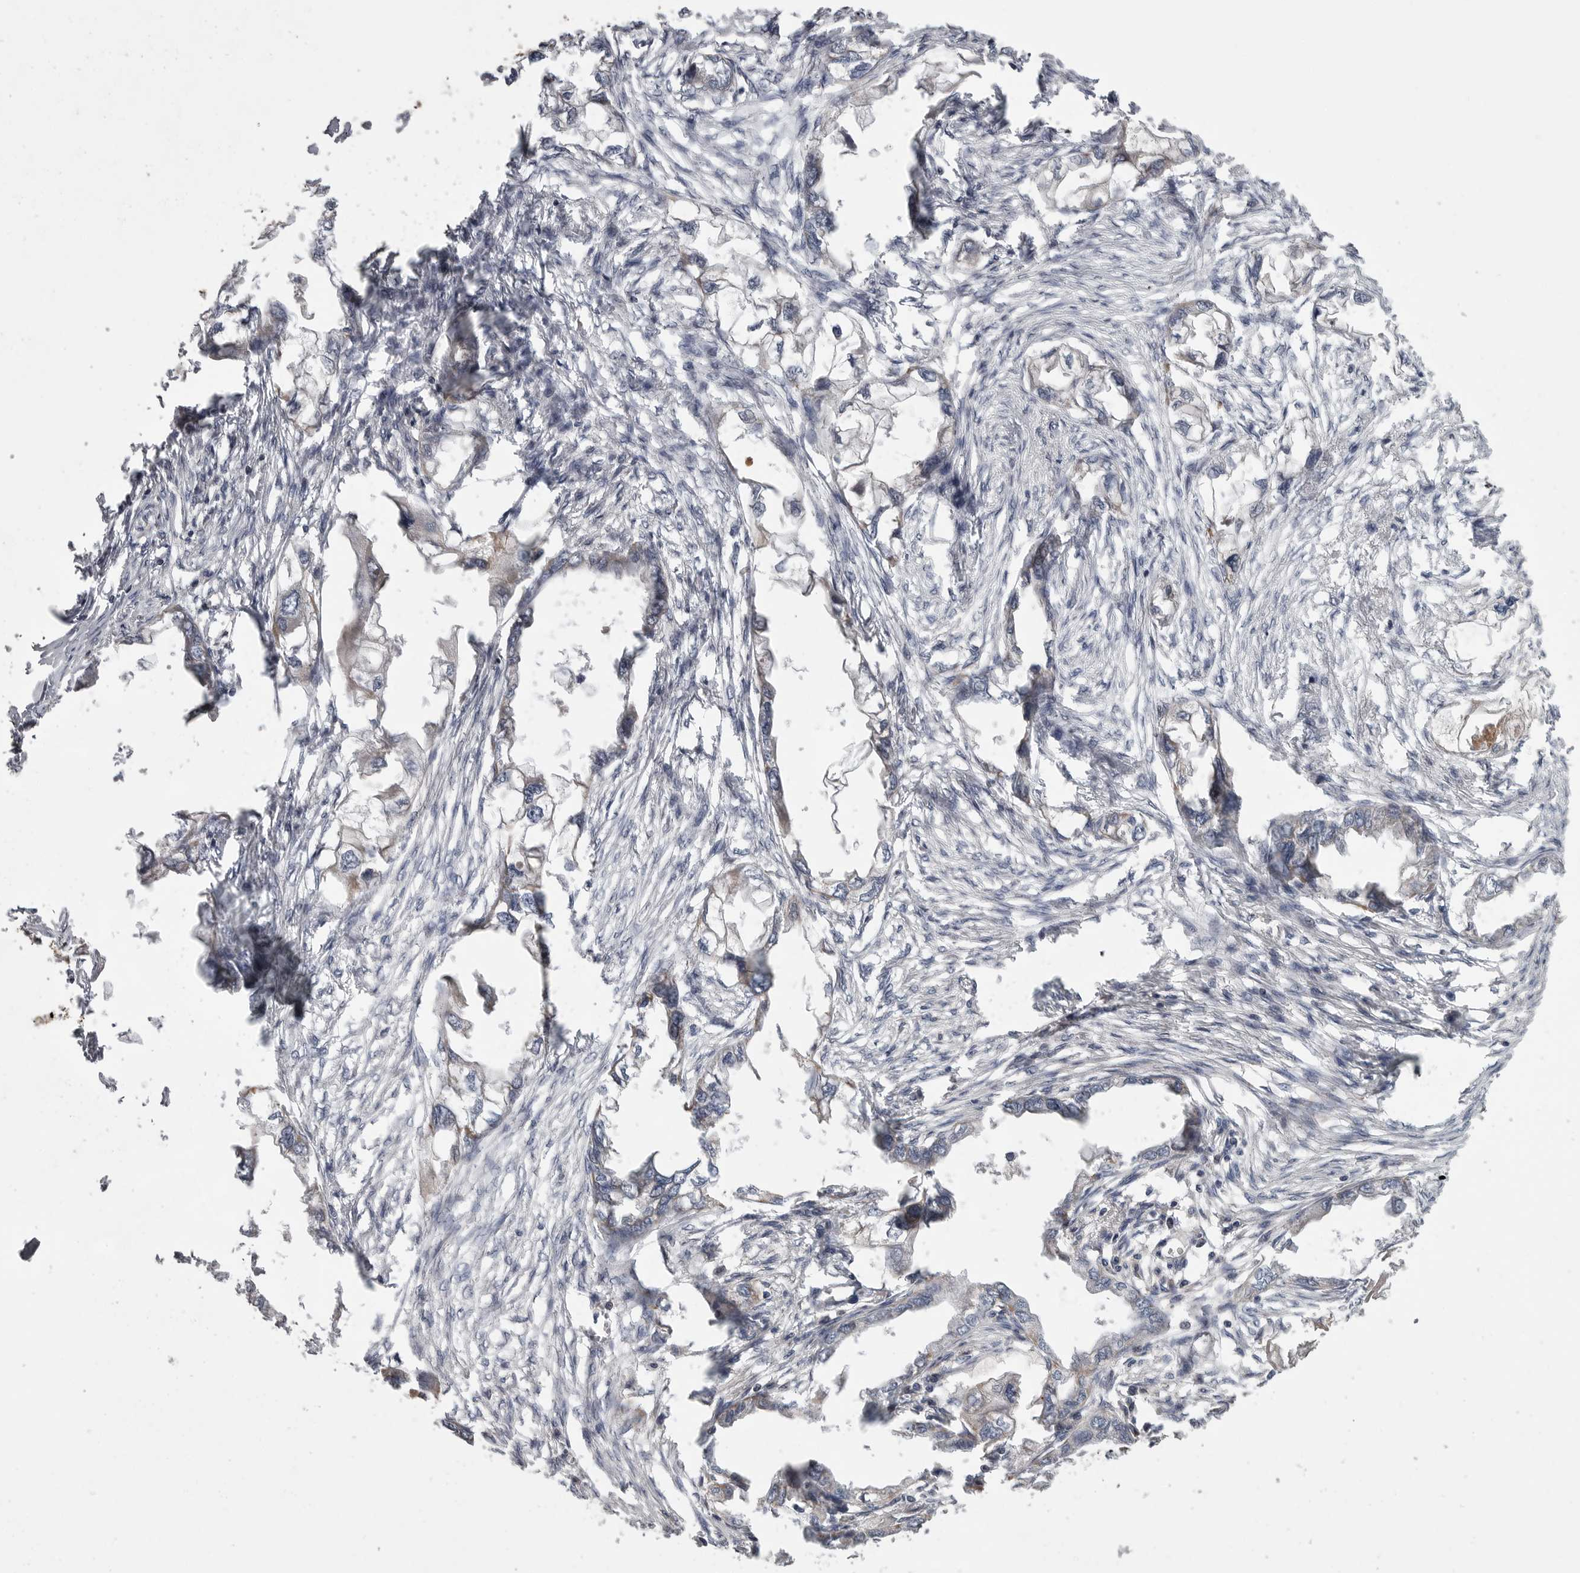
{"staining": {"intensity": "negative", "quantity": "none", "location": "none"}, "tissue": "endometrial cancer", "cell_type": "Tumor cells", "image_type": "cancer", "snomed": [{"axis": "morphology", "description": "Adenocarcinoma, NOS"}, {"axis": "morphology", "description": "Adenocarcinoma, metastatic, NOS"}, {"axis": "topography", "description": "Adipose tissue"}, {"axis": "topography", "description": "Endometrium"}], "caption": "DAB immunohistochemical staining of endometrial cancer (metastatic adenocarcinoma) shows no significant staining in tumor cells.", "gene": "CRP", "patient": {"sex": "female", "age": 67}}